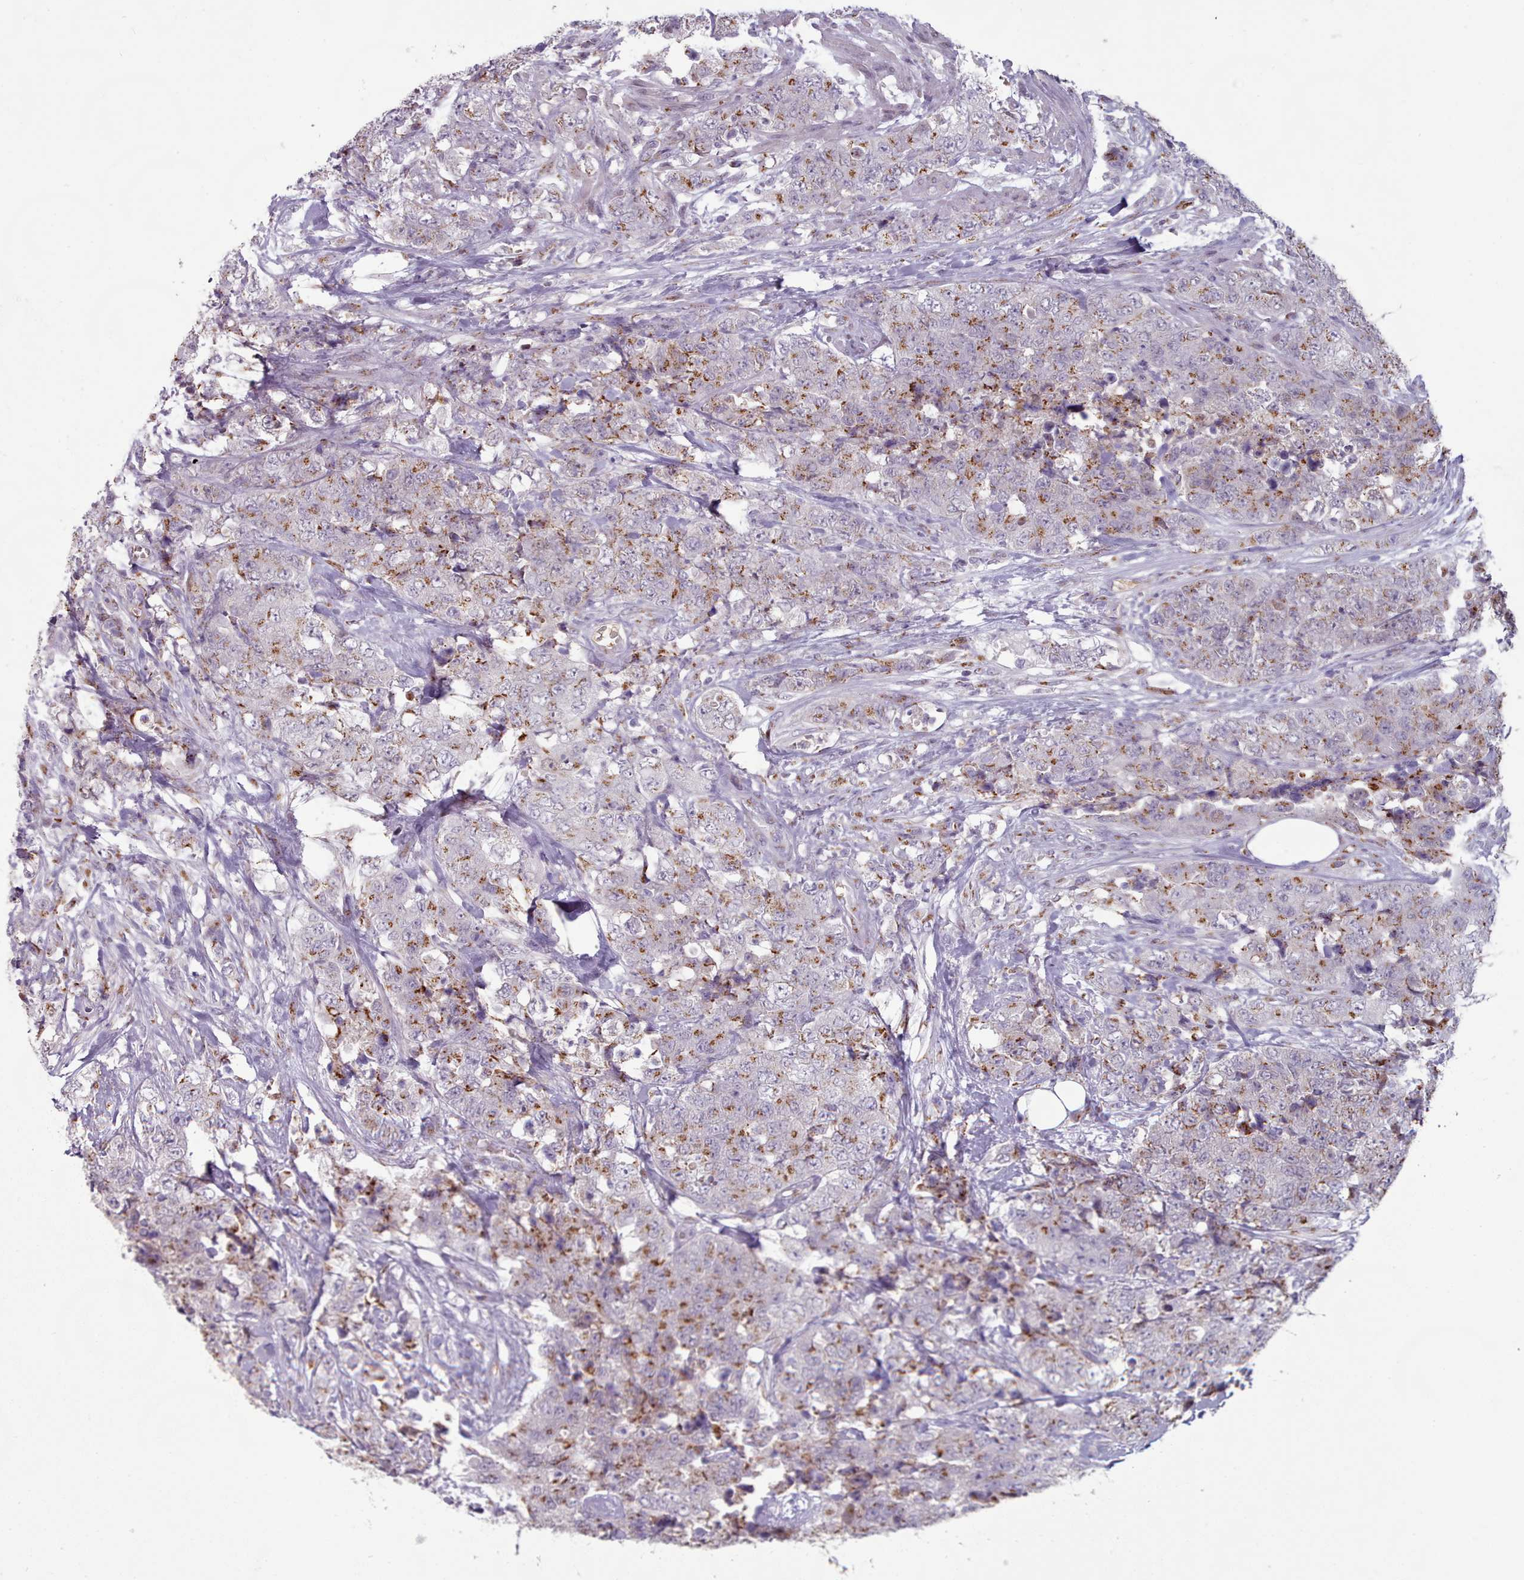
{"staining": {"intensity": "moderate", "quantity": ">75%", "location": "cytoplasmic/membranous"}, "tissue": "urothelial cancer", "cell_type": "Tumor cells", "image_type": "cancer", "snomed": [{"axis": "morphology", "description": "Urothelial carcinoma, High grade"}, {"axis": "topography", "description": "Urinary bladder"}], "caption": "Immunohistochemical staining of urothelial cancer demonstrates moderate cytoplasmic/membranous protein expression in about >75% of tumor cells. (IHC, brightfield microscopy, high magnification).", "gene": "MAN1B1", "patient": {"sex": "female", "age": 78}}